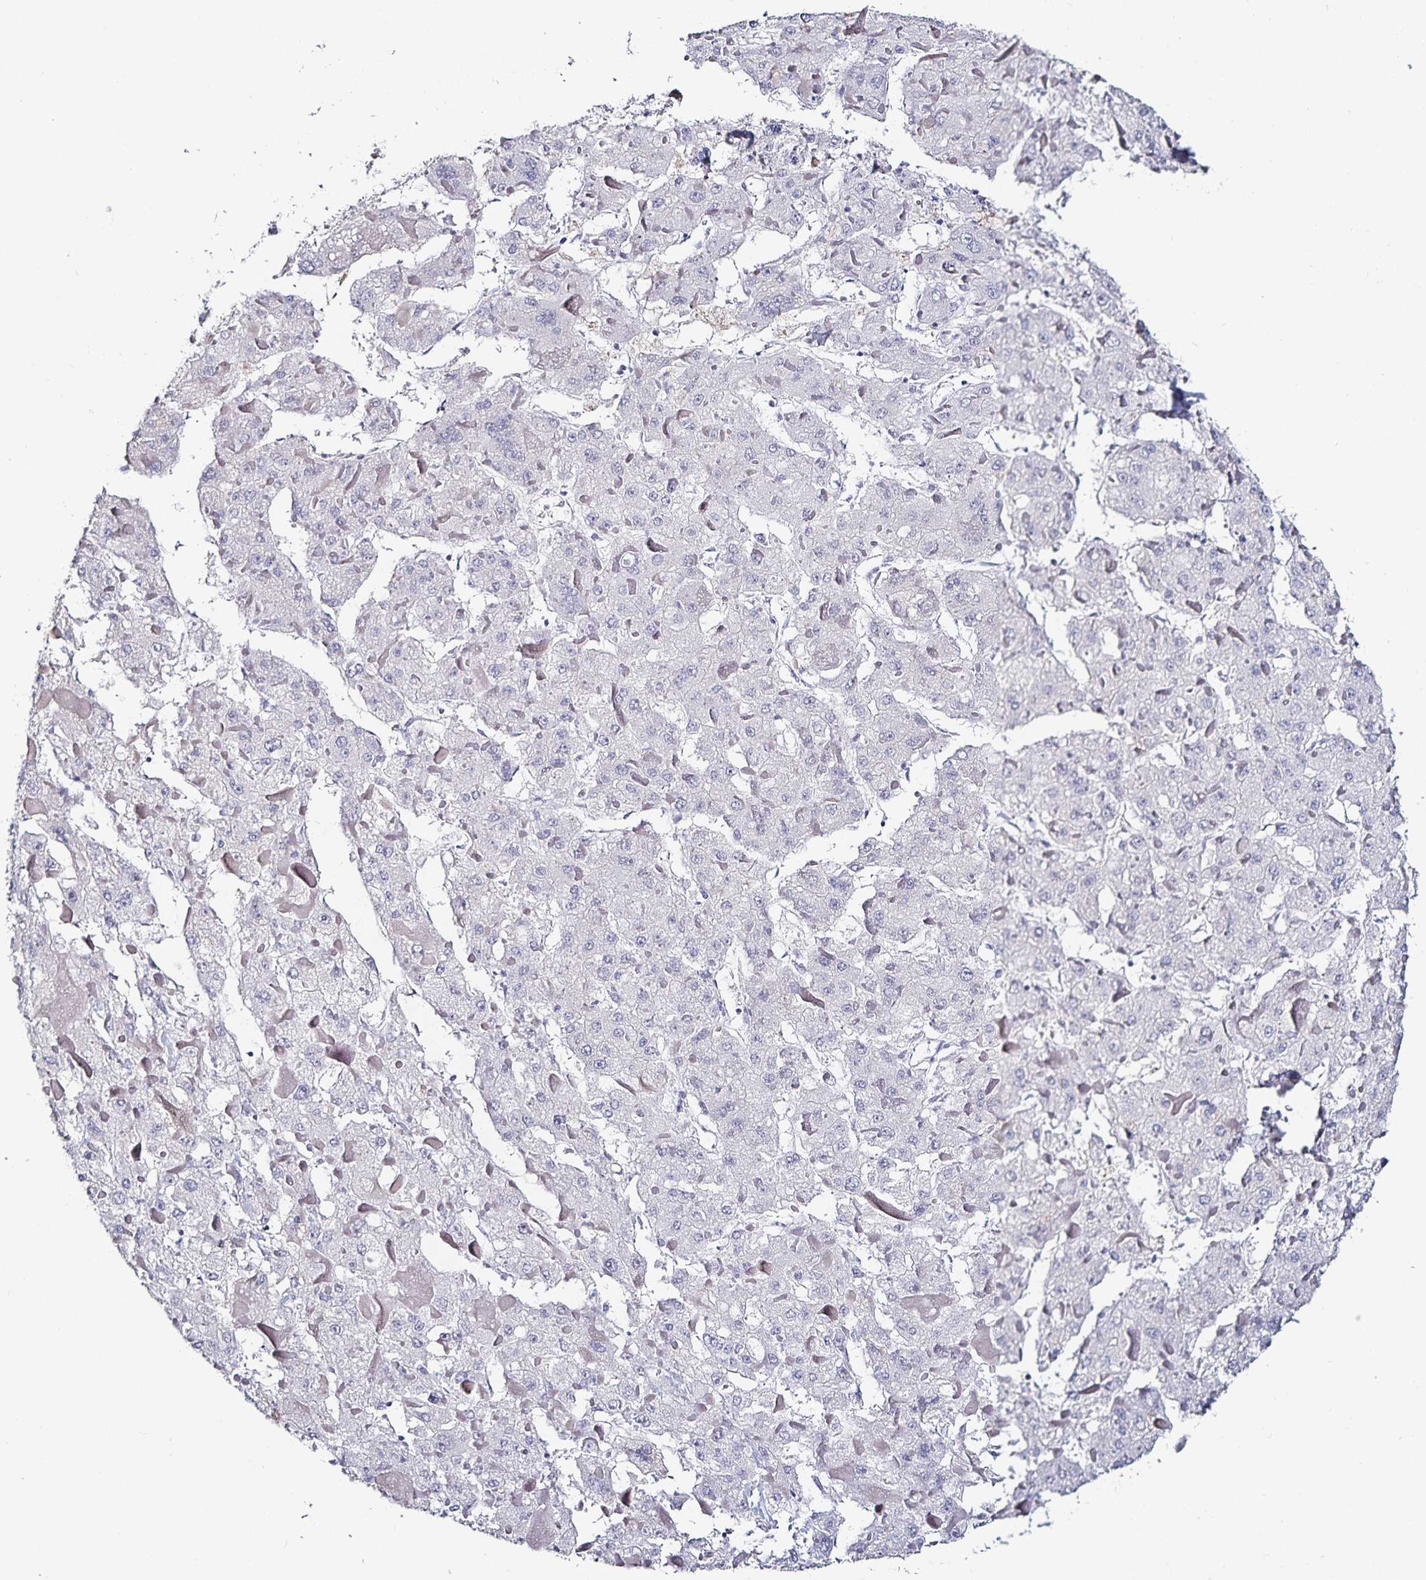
{"staining": {"intensity": "negative", "quantity": "none", "location": "none"}, "tissue": "liver cancer", "cell_type": "Tumor cells", "image_type": "cancer", "snomed": [{"axis": "morphology", "description": "Carcinoma, Hepatocellular, NOS"}, {"axis": "topography", "description": "Liver"}], "caption": "There is no significant staining in tumor cells of hepatocellular carcinoma (liver).", "gene": "TTR", "patient": {"sex": "female", "age": 73}}